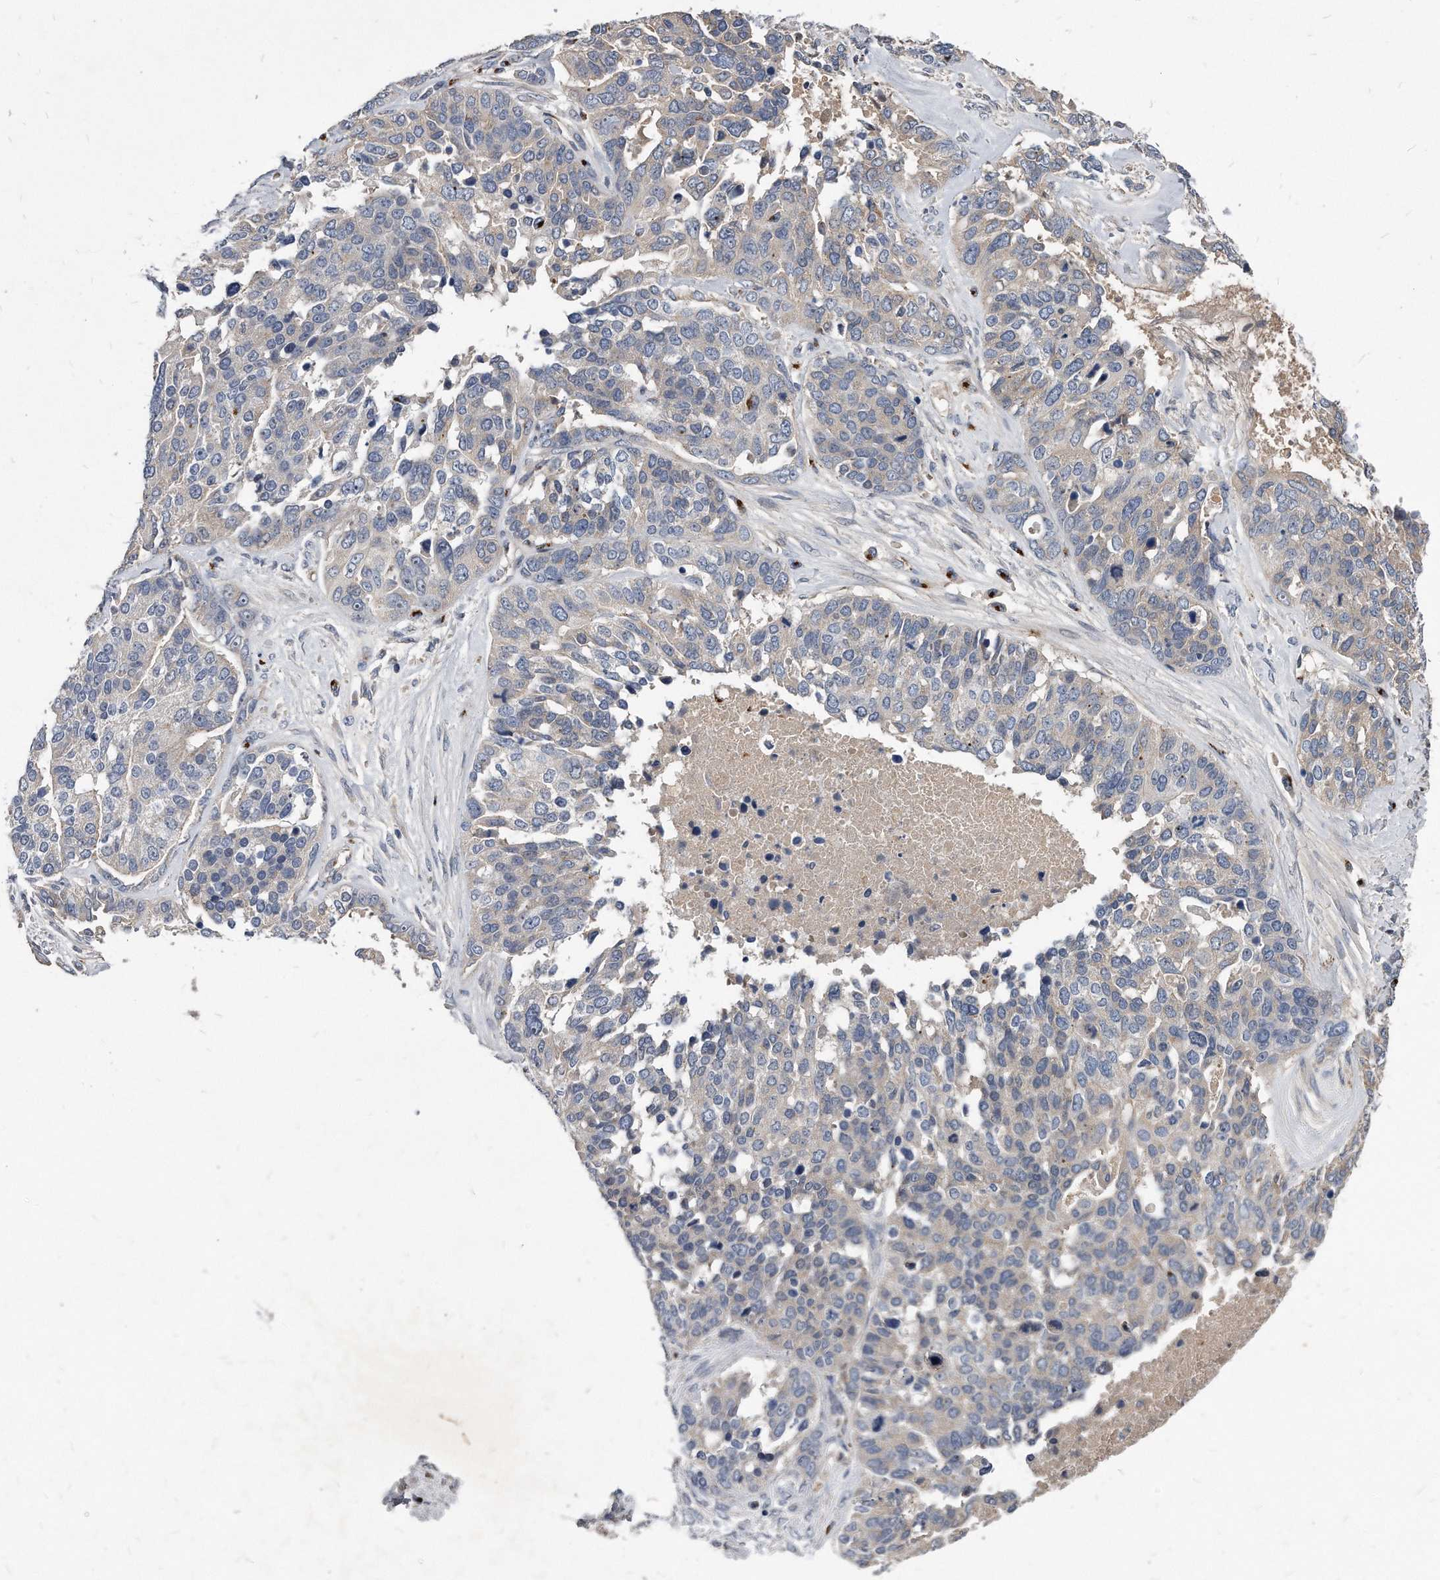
{"staining": {"intensity": "negative", "quantity": "none", "location": "none"}, "tissue": "ovarian cancer", "cell_type": "Tumor cells", "image_type": "cancer", "snomed": [{"axis": "morphology", "description": "Cystadenocarcinoma, serous, NOS"}, {"axis": "topography", "description": "Ovary"}], "caption": "Tumor cells are negative for brown protein staining in ovarian serous cystadenocarcinoma.", "gene": "MGAT4A", "patient": {"sex": "female", "age": 44}}